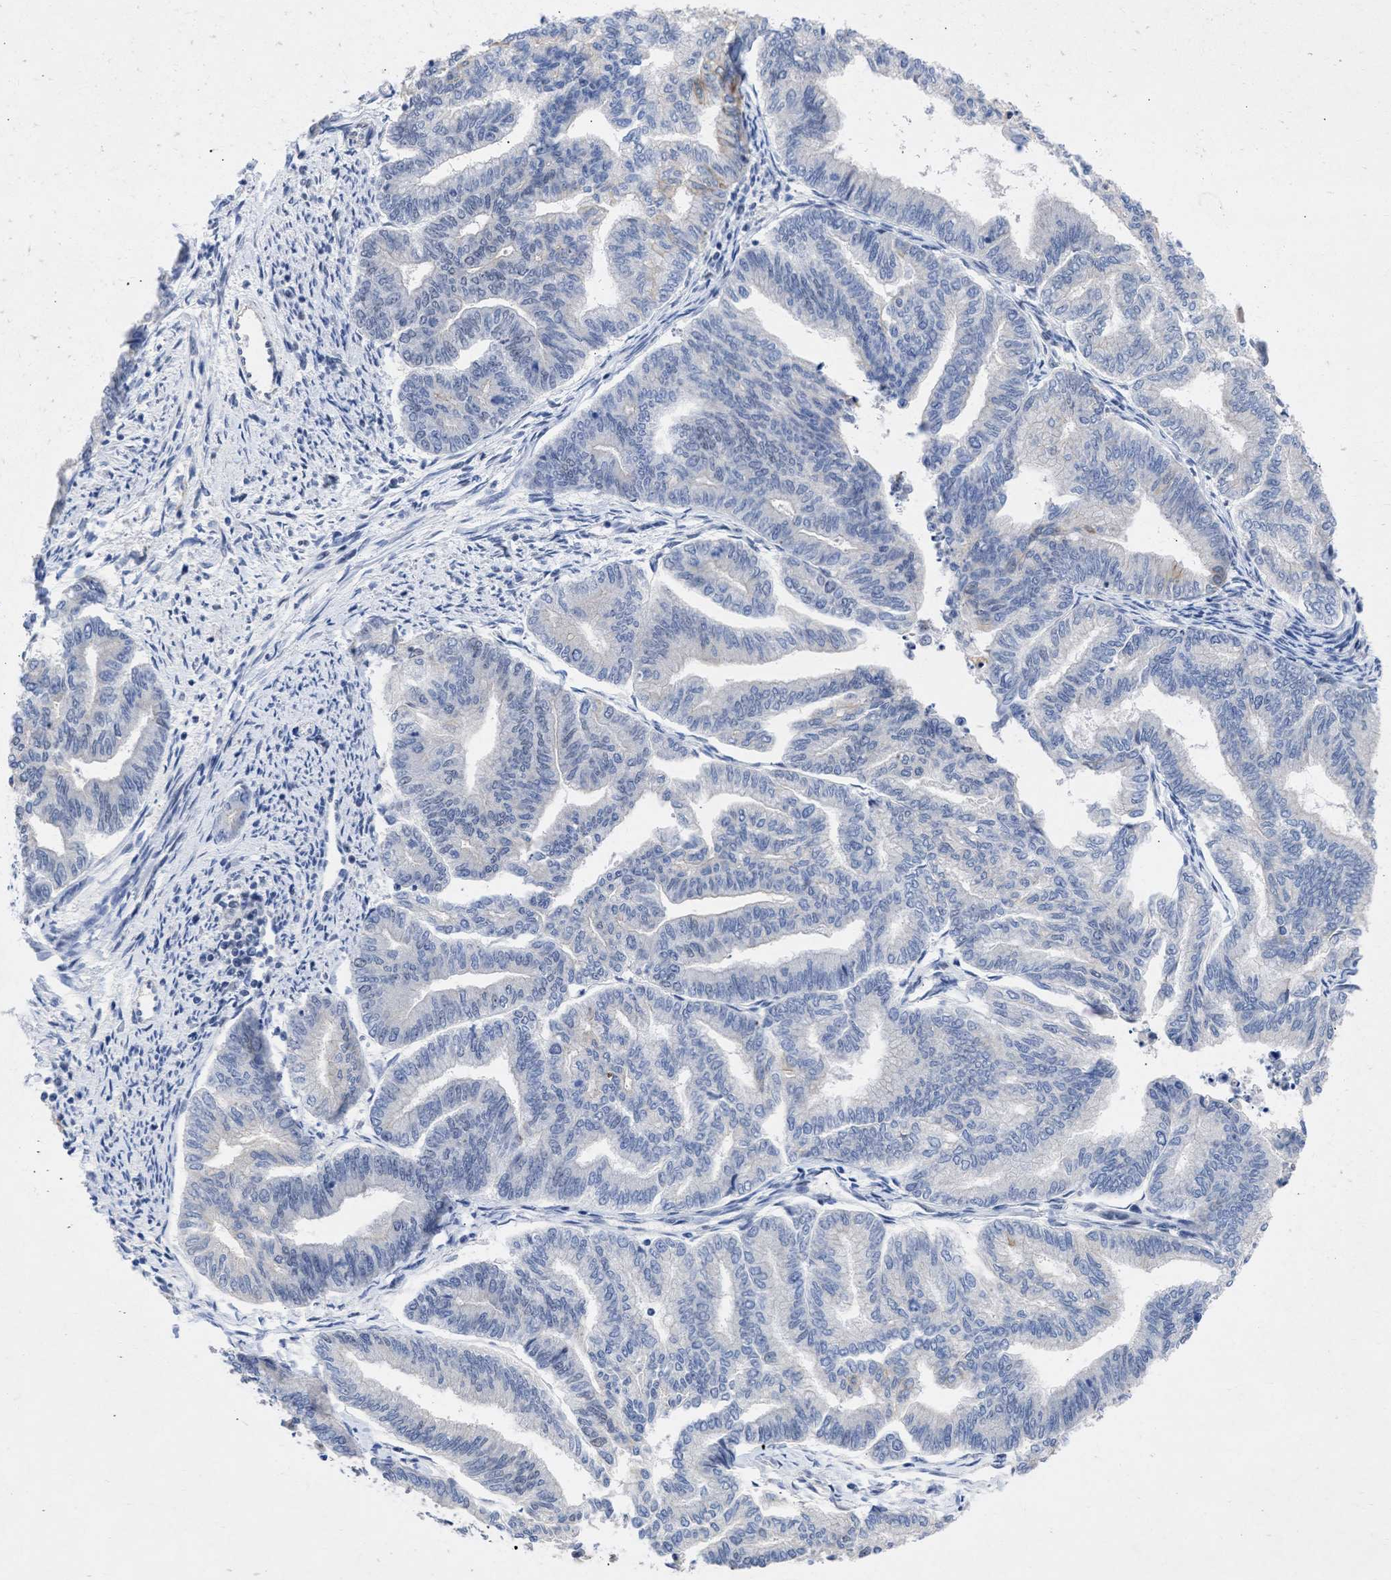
{"staining": {"intensity": "negative", "quantity": "none", "location": "none"}, "tissue": "endometrial cancer", "cell_type": "Tumor cells", "image_type": "cancer", "snomed": [{"axis": "morphology", "description": "Adenocarcinoma, NOS"}, {"axis": "topography", "description": "Endometrium"}], "caption": "Endometrial adenocarcinoma stained for a protein using immunohistochemistry reveals no positivity tumor cells.", "gene": "DDX41", "patient": {"sex": "female", "age": 79}}